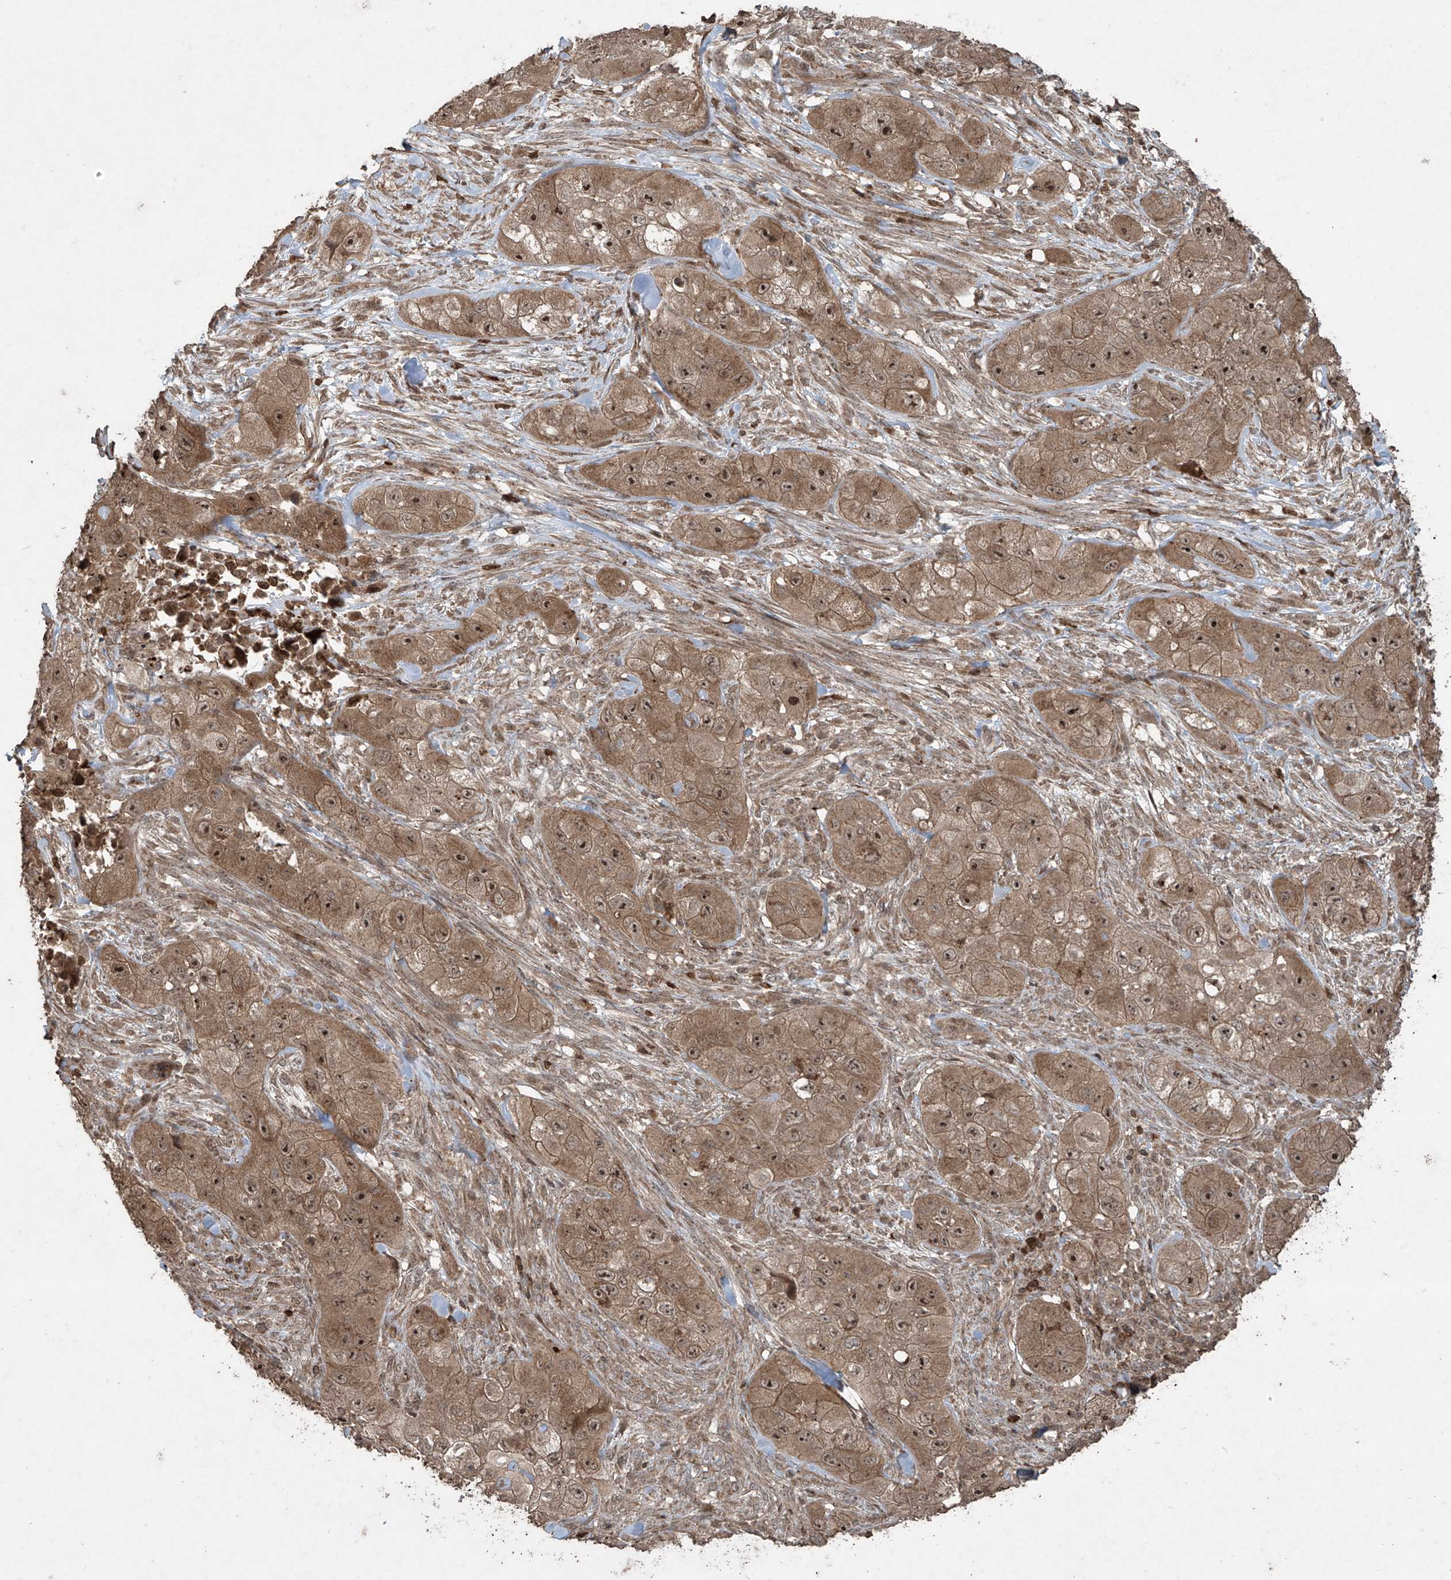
{"staining": {"intensity": "moderate", "quantity": ">75%", "location": "cytoplasmic/membranous,nuclear"}, "tissue": "skin cancer", "cell_type": "Tumor cells", "image_type": "cancer", "snomed": [{"axis": "morphology", "description": "Squamous cell carcinoma, NOS"}, {"axis": "topography", "description": "Skin"}, {"axis": "topography", "description": "Subcutis"}], "caption": "DAB (3,3'-diaminobenzidine) immunohistochemical staining of squamous cell carcinoma (skin) exhibits moderate cytoplasmic/membranous and nuclear protein expression in approximately >75% of tumor cells.", "gene": "PGPEP1", "patient": {"sex": "male", "age": 73}}